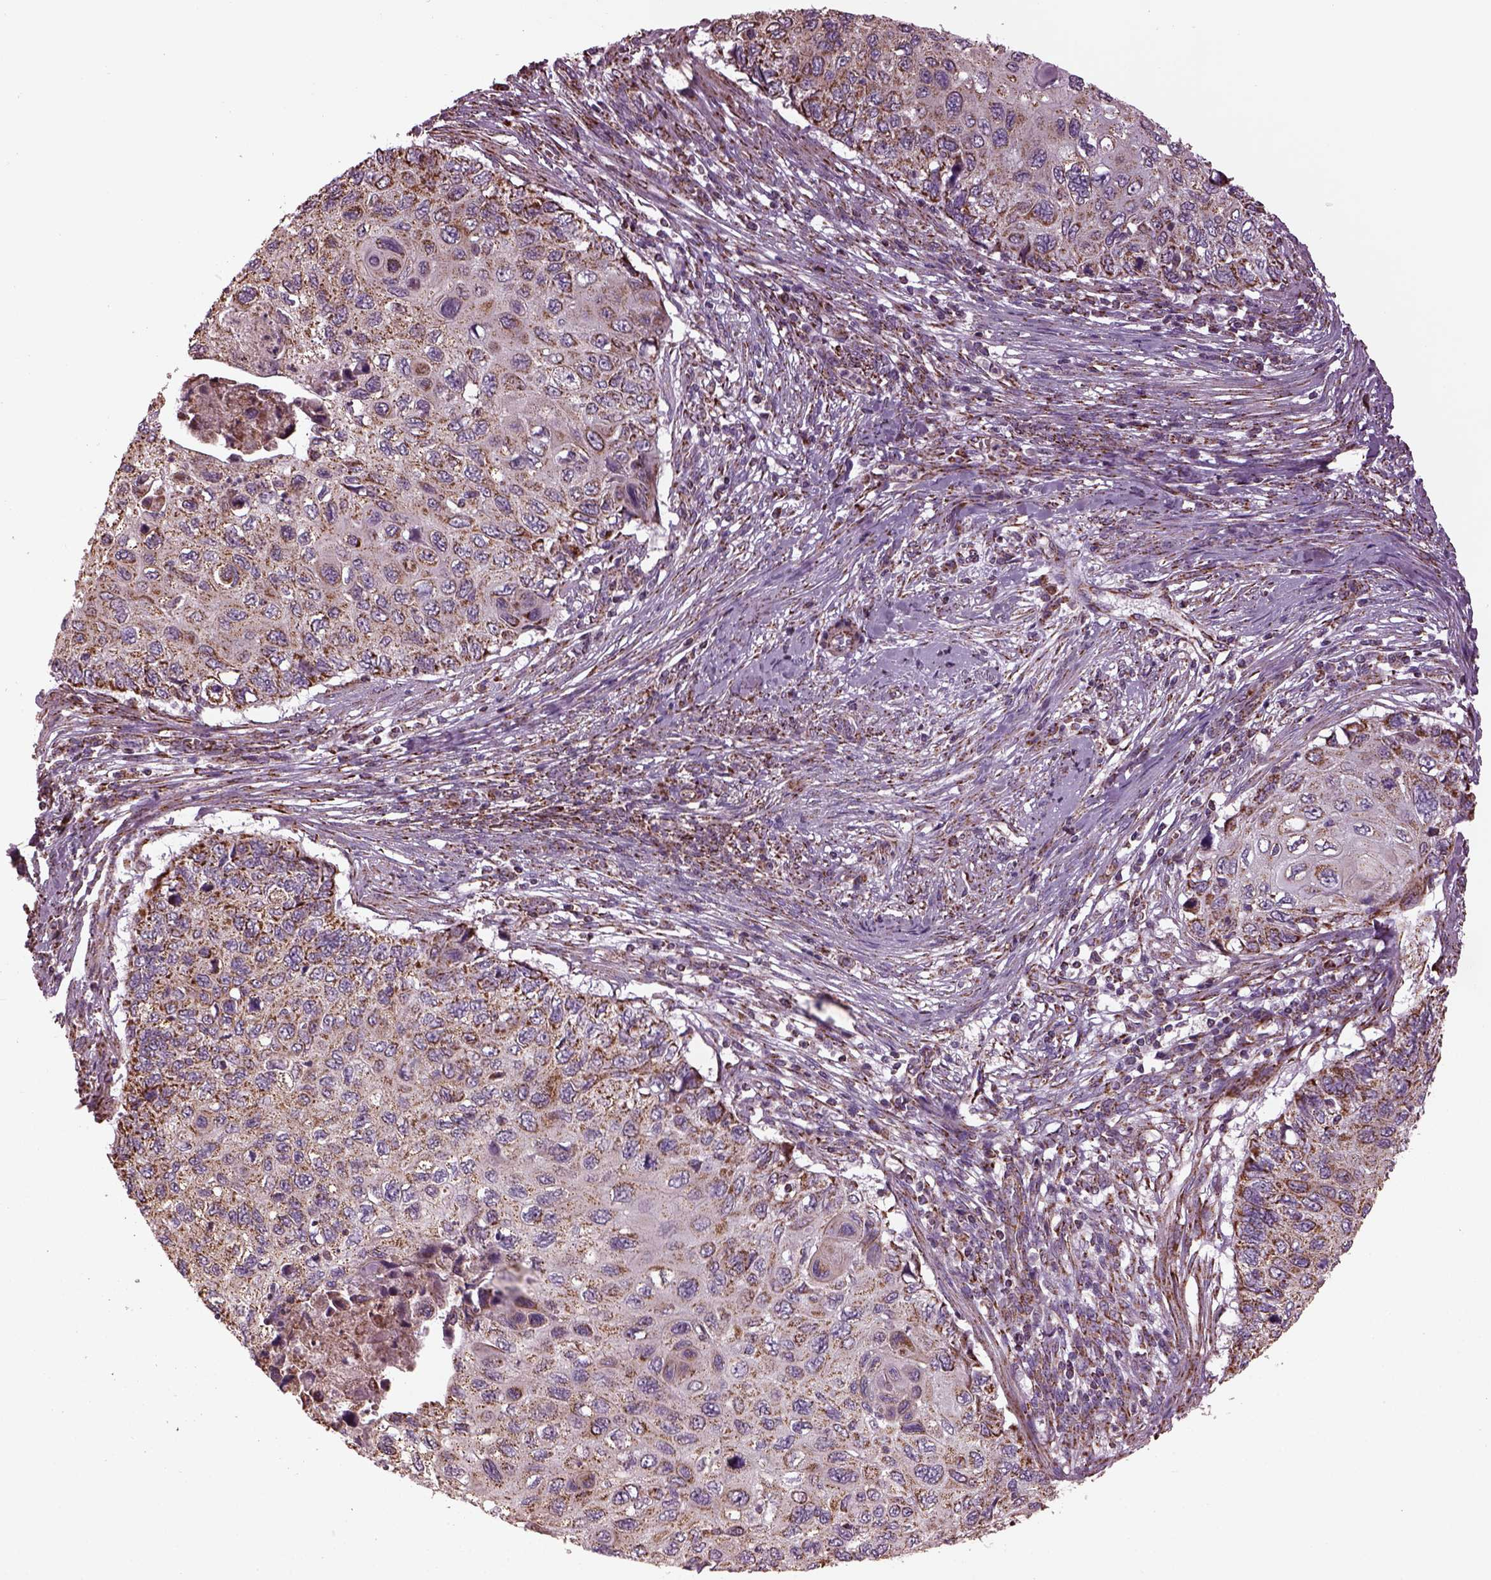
{"staining": {"intensity": "weak", "quantity": "25%-75%", "location": "cytoplasmic/membranous"}, "tissue": "cervical cancer", "cell_type": "Tumor cells", "image_type": "cancer", "snomed": [{"axis": "morphology", "description": "Squamous cell carcinoma, NOS"}, {"axis": "topography", "description": "Cervix"}], "caption": "High-power microscopy captured an IHC micrograph of cervical squamous cell carcinoma, revealing weak cytoplasmic/membranous expression in approximately 25%-75% of tumor cells.", "gene": "TMEM254", "patient": {"sex": "female", "age": 70}}